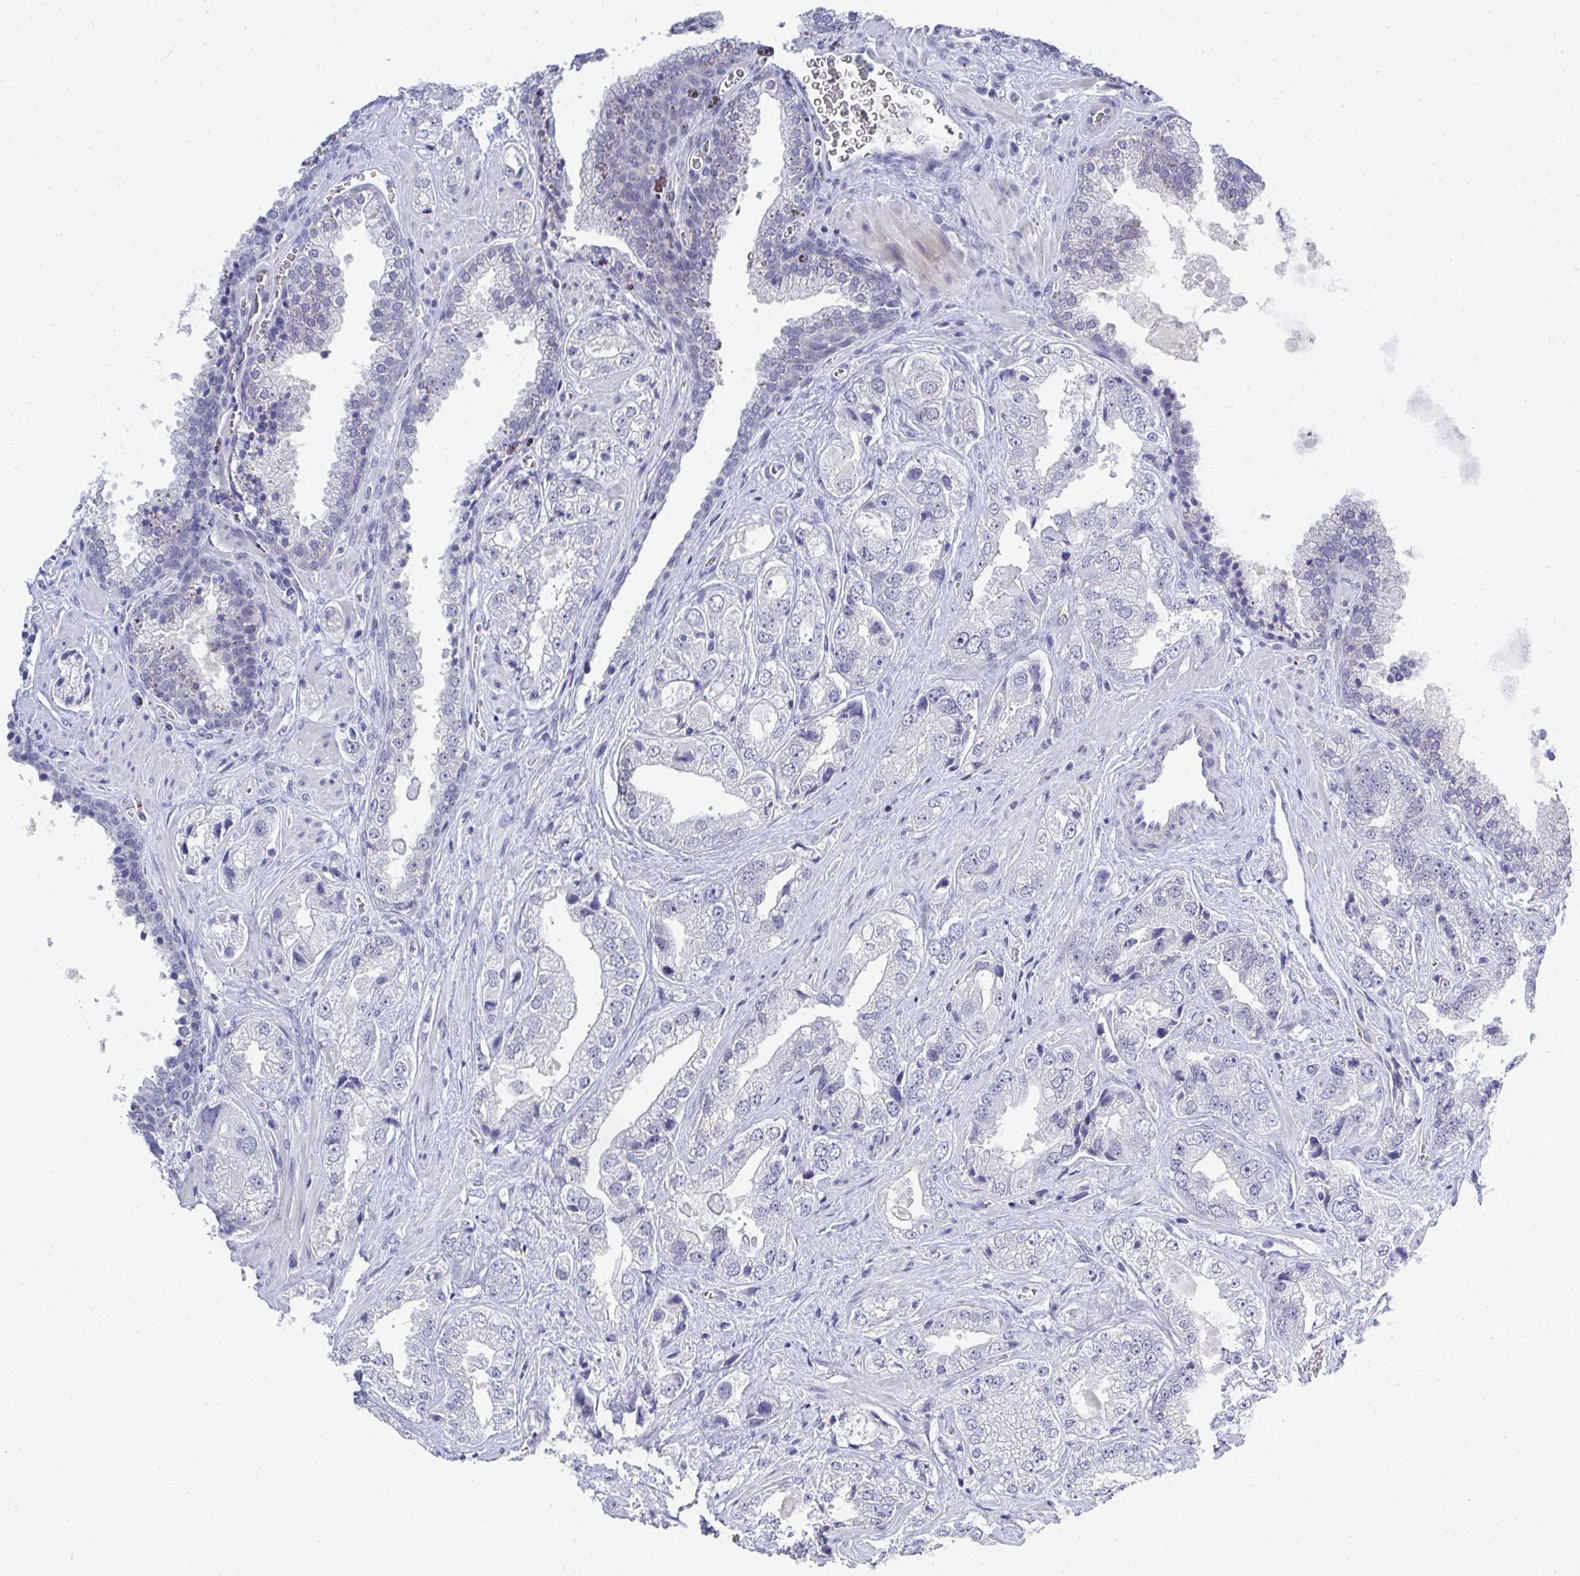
{"staining": {"intensity": "negative", "quantity": "none", "location": "none"}, "tissue": "prostate cancer", "cell_type": "Tumor cells", "image_type": "cancer", "snomed": [{"axis": "morphology", "description": "Adenocarcinoma, High grade"}, {"axis": "topography", "description": "Prostate"}], "caption": "The immunohistochemistry (IHC) micrograph has no significant expression in tumor cells of prostate cancer tissue.", "gene": "TMEM82", "patient": {"sex": "male", "age": 67}}